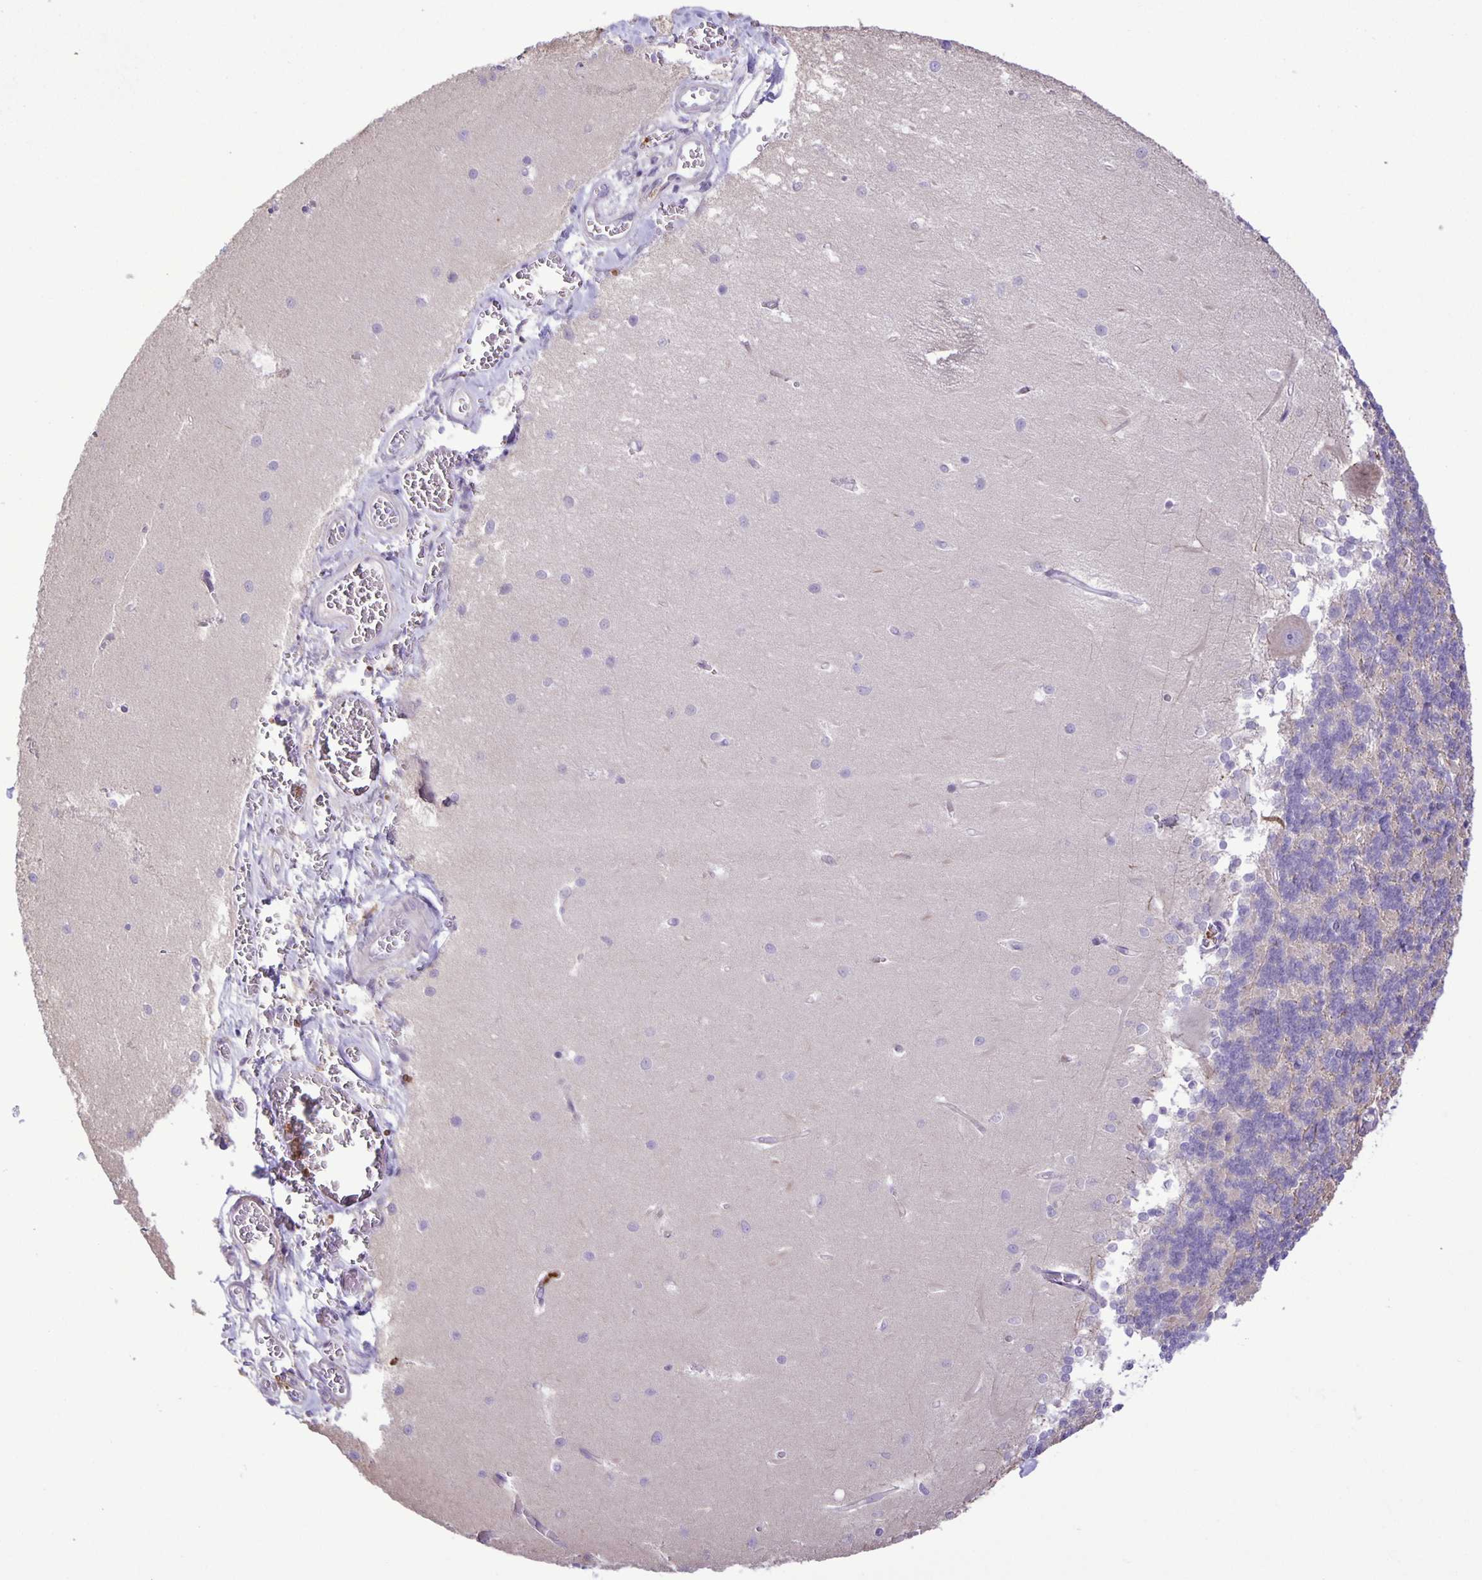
{"staining": {"intensity": "negative", "quantity": "none", "location": "none"}, "tissue": "cerebellum", "cell_type": "Cells in granular layer", "image_type": "normal", "snomed": [{"axis": "morphology", "description": "Normal tissue, NOS"}, {"axis": "topography", "description": "Cerebellum"}], "caption": "Image shows no protein expression in cells in granular layer of normal cerebellum.", "gene": "ADCK1", "patient": {"sex": "male", "age": 37}}